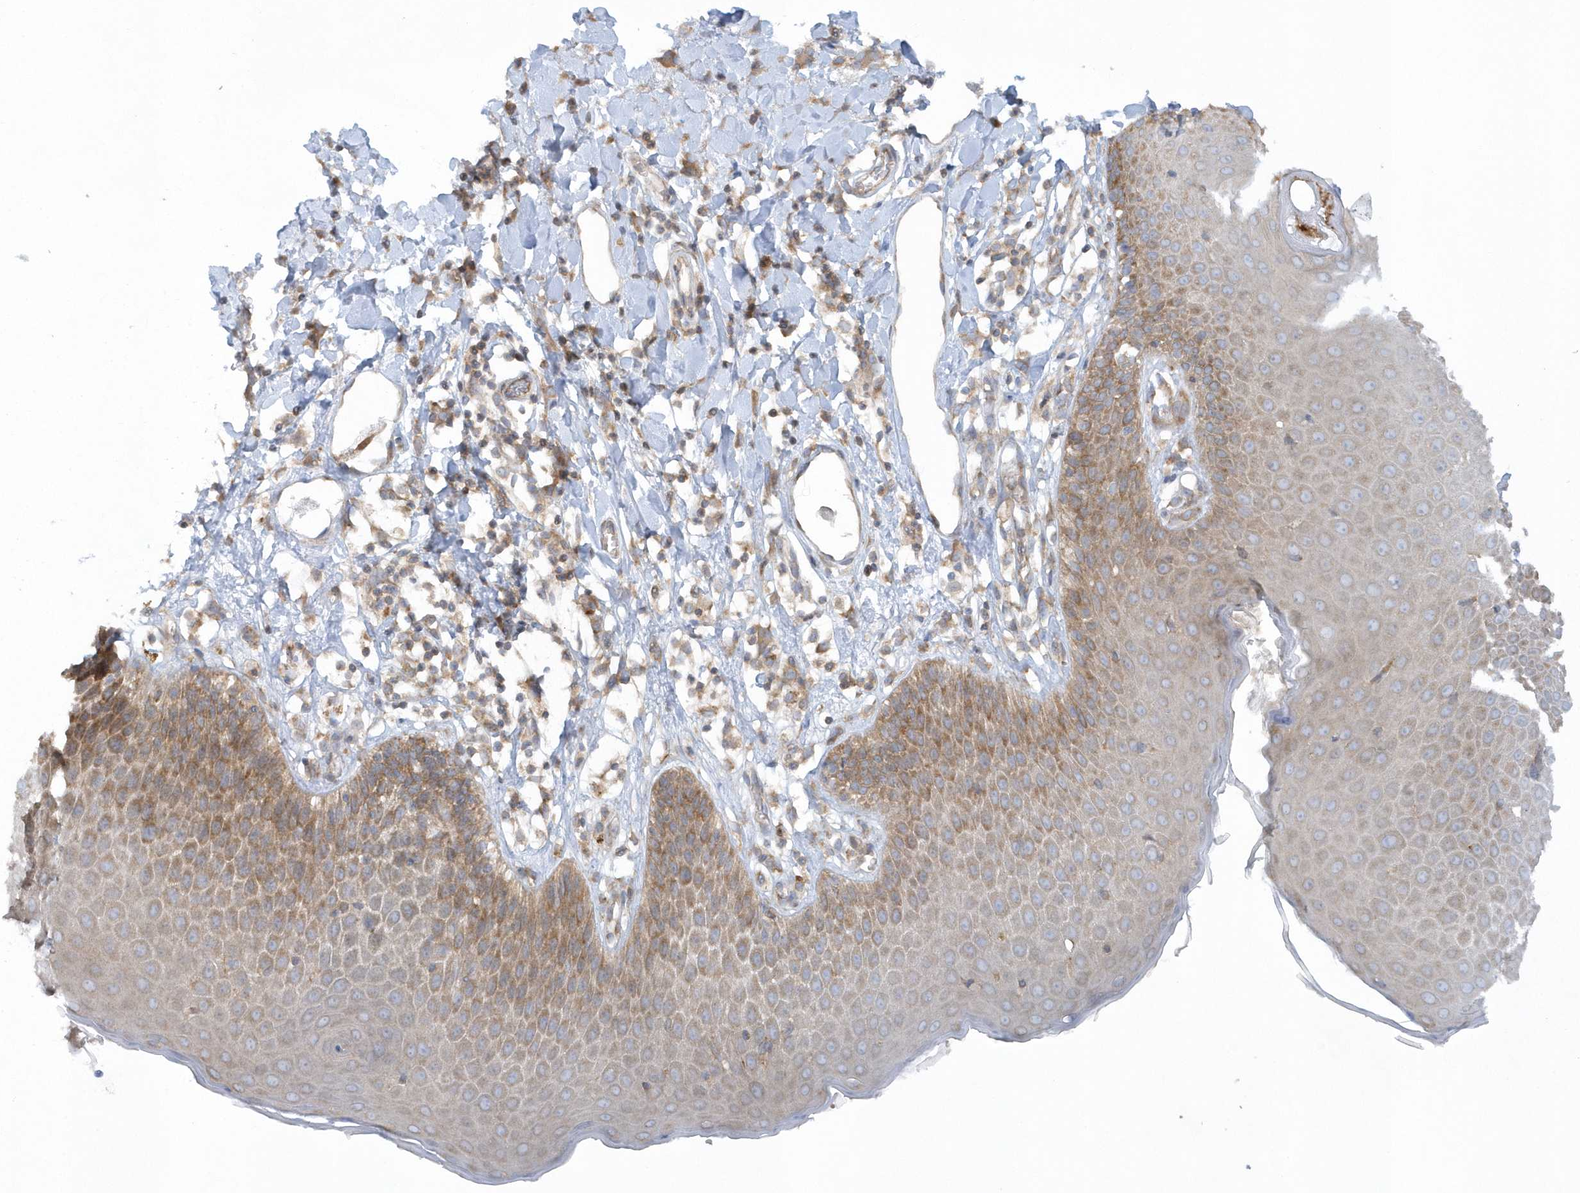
{"staining": {"intensity": "moderate", "quantity": "25%-75%", "location": "cytoplasmic/membranous"}, "tissue": "skin", "cell_type": "Epidermal cells", "image_type": "normal", "snomed": [{"axis": "morphology", "description": "Normal tissue, NOS"}, {"axis": "topography", "description": "Vulva"}], "caption": "Brown immunohistochemical staining in unremarkable human skin reveals moderate cytoplasmic/membranous positivity in approximately 25%-75% of epidermal cells.", "gene": "CNOT10", "patient": {"sex": "female", "age": 68}}